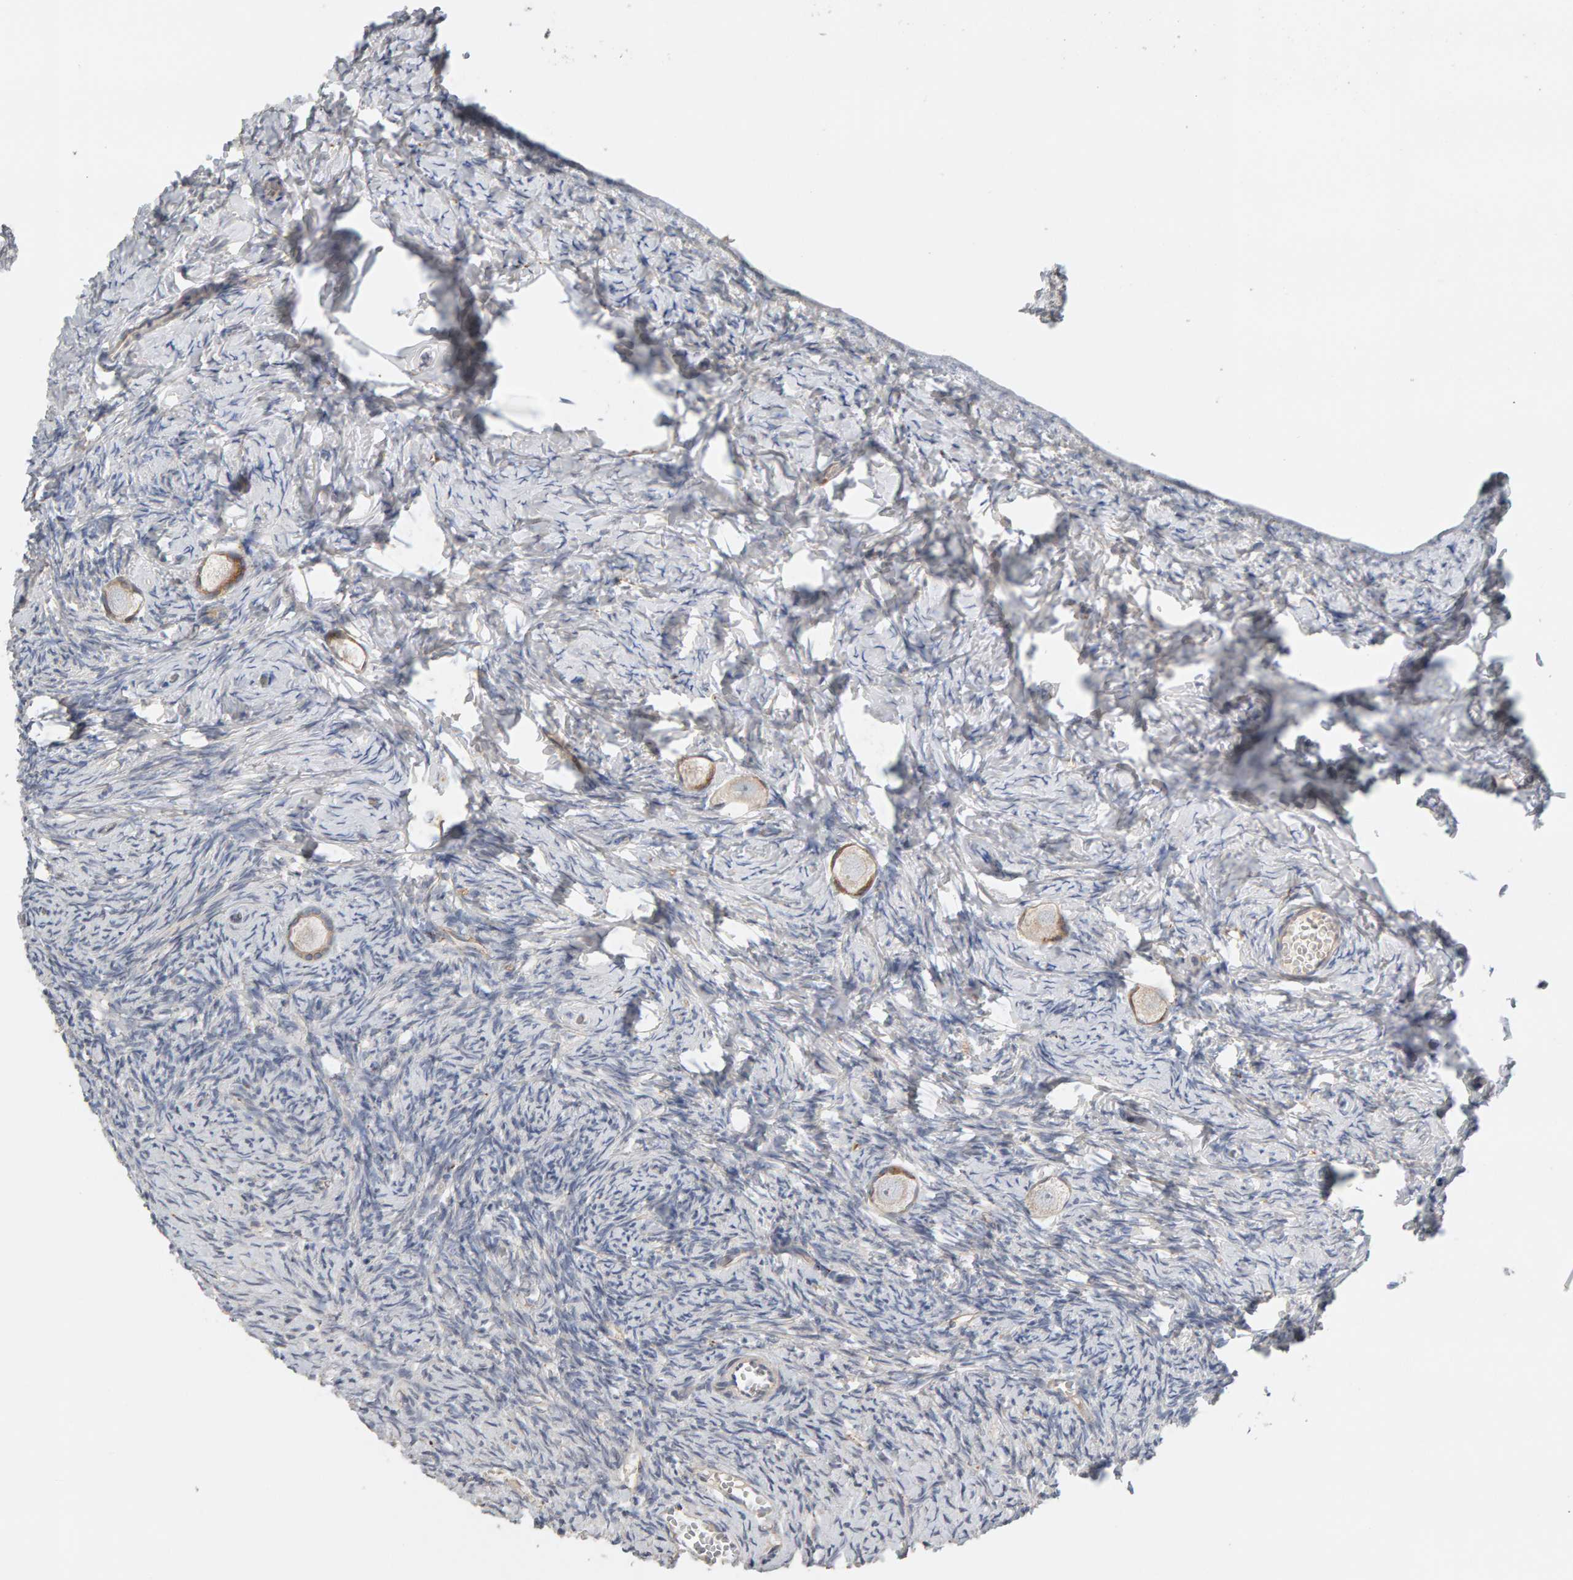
{"staining": {"intensity": "moderate", "quantity": ">75%", "location": "cytoplasmic/membranous"}, "tissue": "ovary", "cell_type": "Follicle cells", "image_type": "normal", "snomed": [{"axis": "morphology", "description": "Normal tissue, NOS"}, {"axis": "topography", "description": "Ovary"}], "caption": "The immunohistochemical stain labels moderate cytoplasmic/membranous staining in follicle cells of unremarkable ovary. Immunohistochemistry (ihc) stains the protein in brown and the nuclei are stained blue.", "gene": "IPPK", "patient": {"sex": "female", "age": 27}}